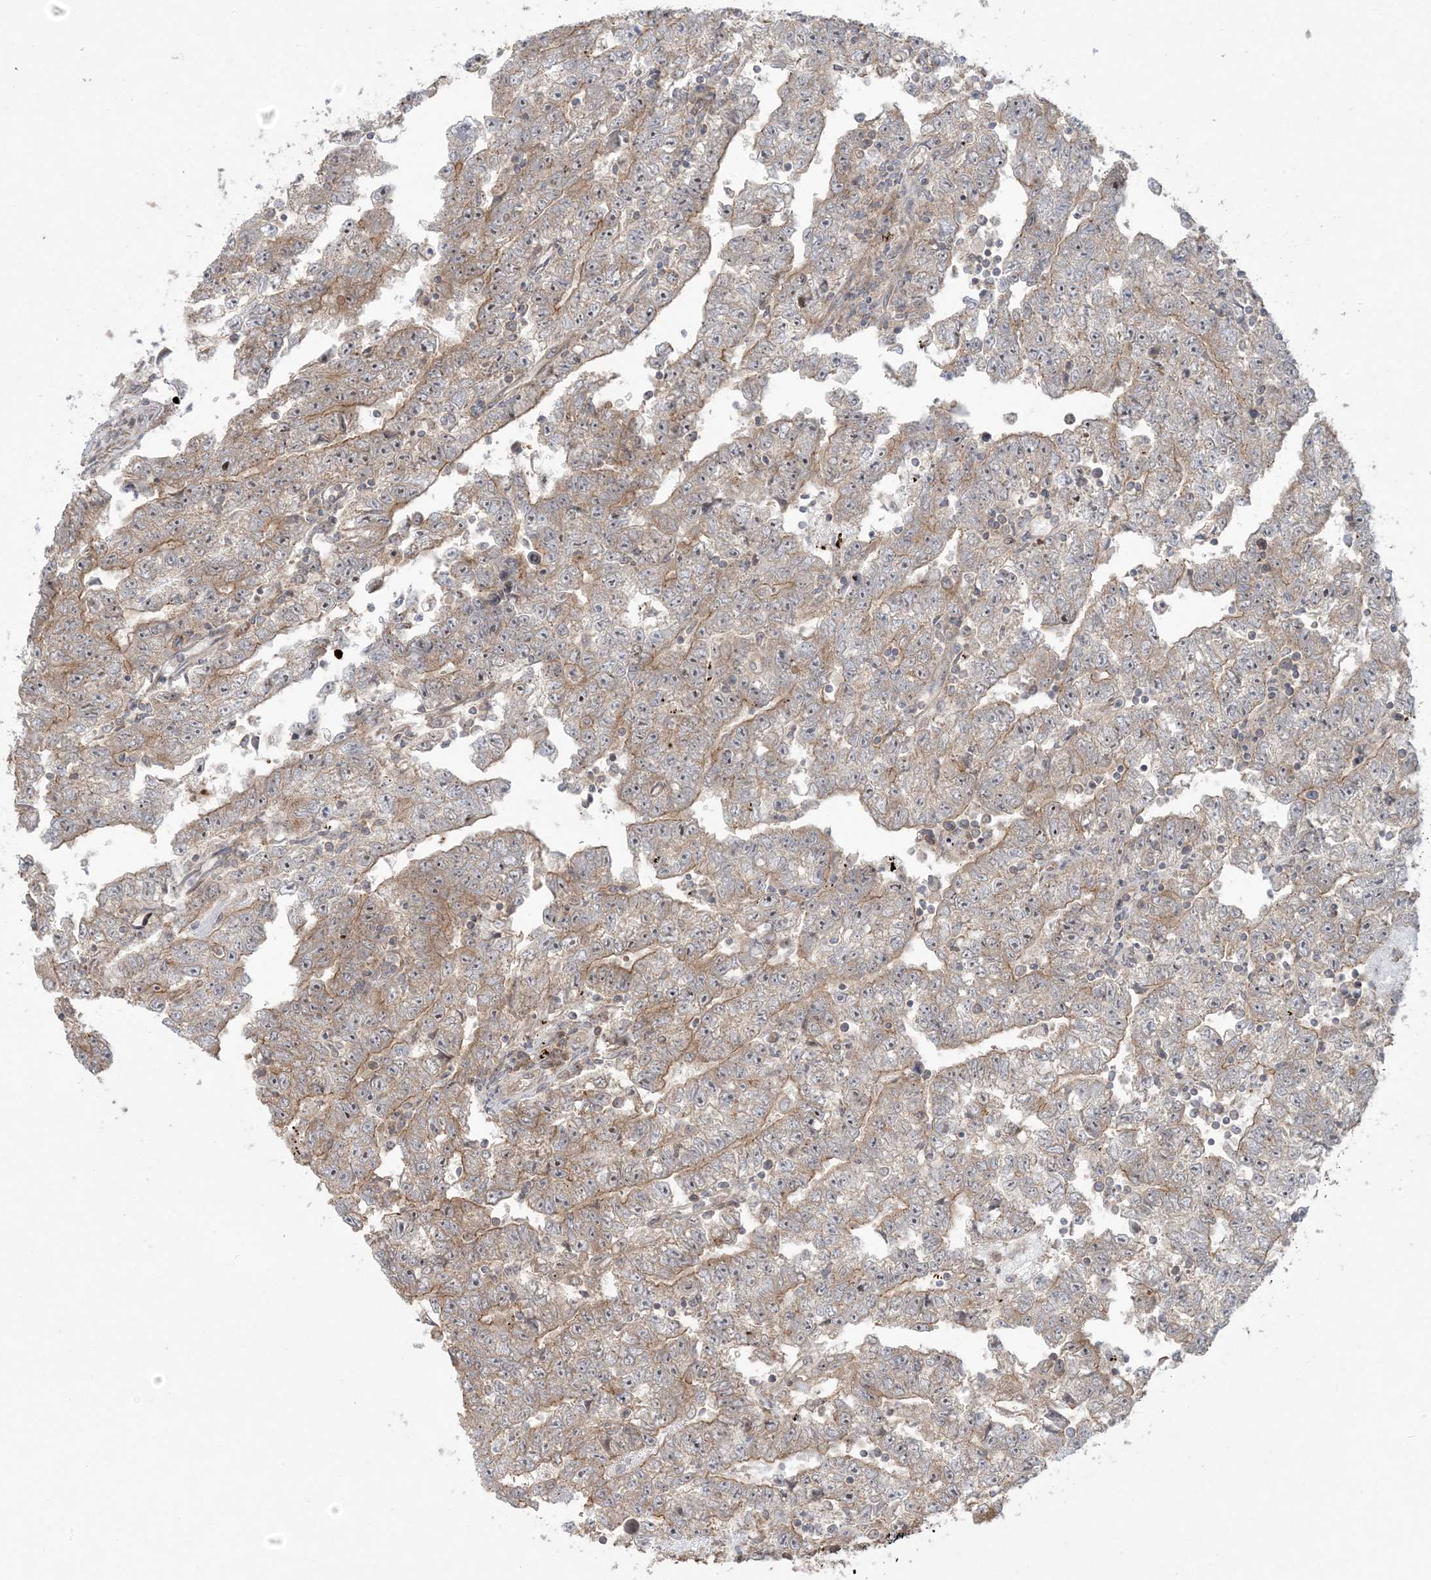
{"staining": {"intensity": "moderate", "quantity": "25%-75%", "location": "cytoplasmic/membranous"}, "tissue": "testis cancer", "cell_type": "Tumor cells", "image_type": "cancer", "snomed": [{"axis": "morphology", "description": "Carcinoma, Embryonal, NOS"}, {"axis": "topography", "description": "Testis"}], "caption": "Tumor cells demonstrate medium levels of moderate cytoplasmic/membranous staining in about 25%-75% of cells in testis cancer.", "gene": "ABCF3", "patient": {"sex": "male", "age": 25}}